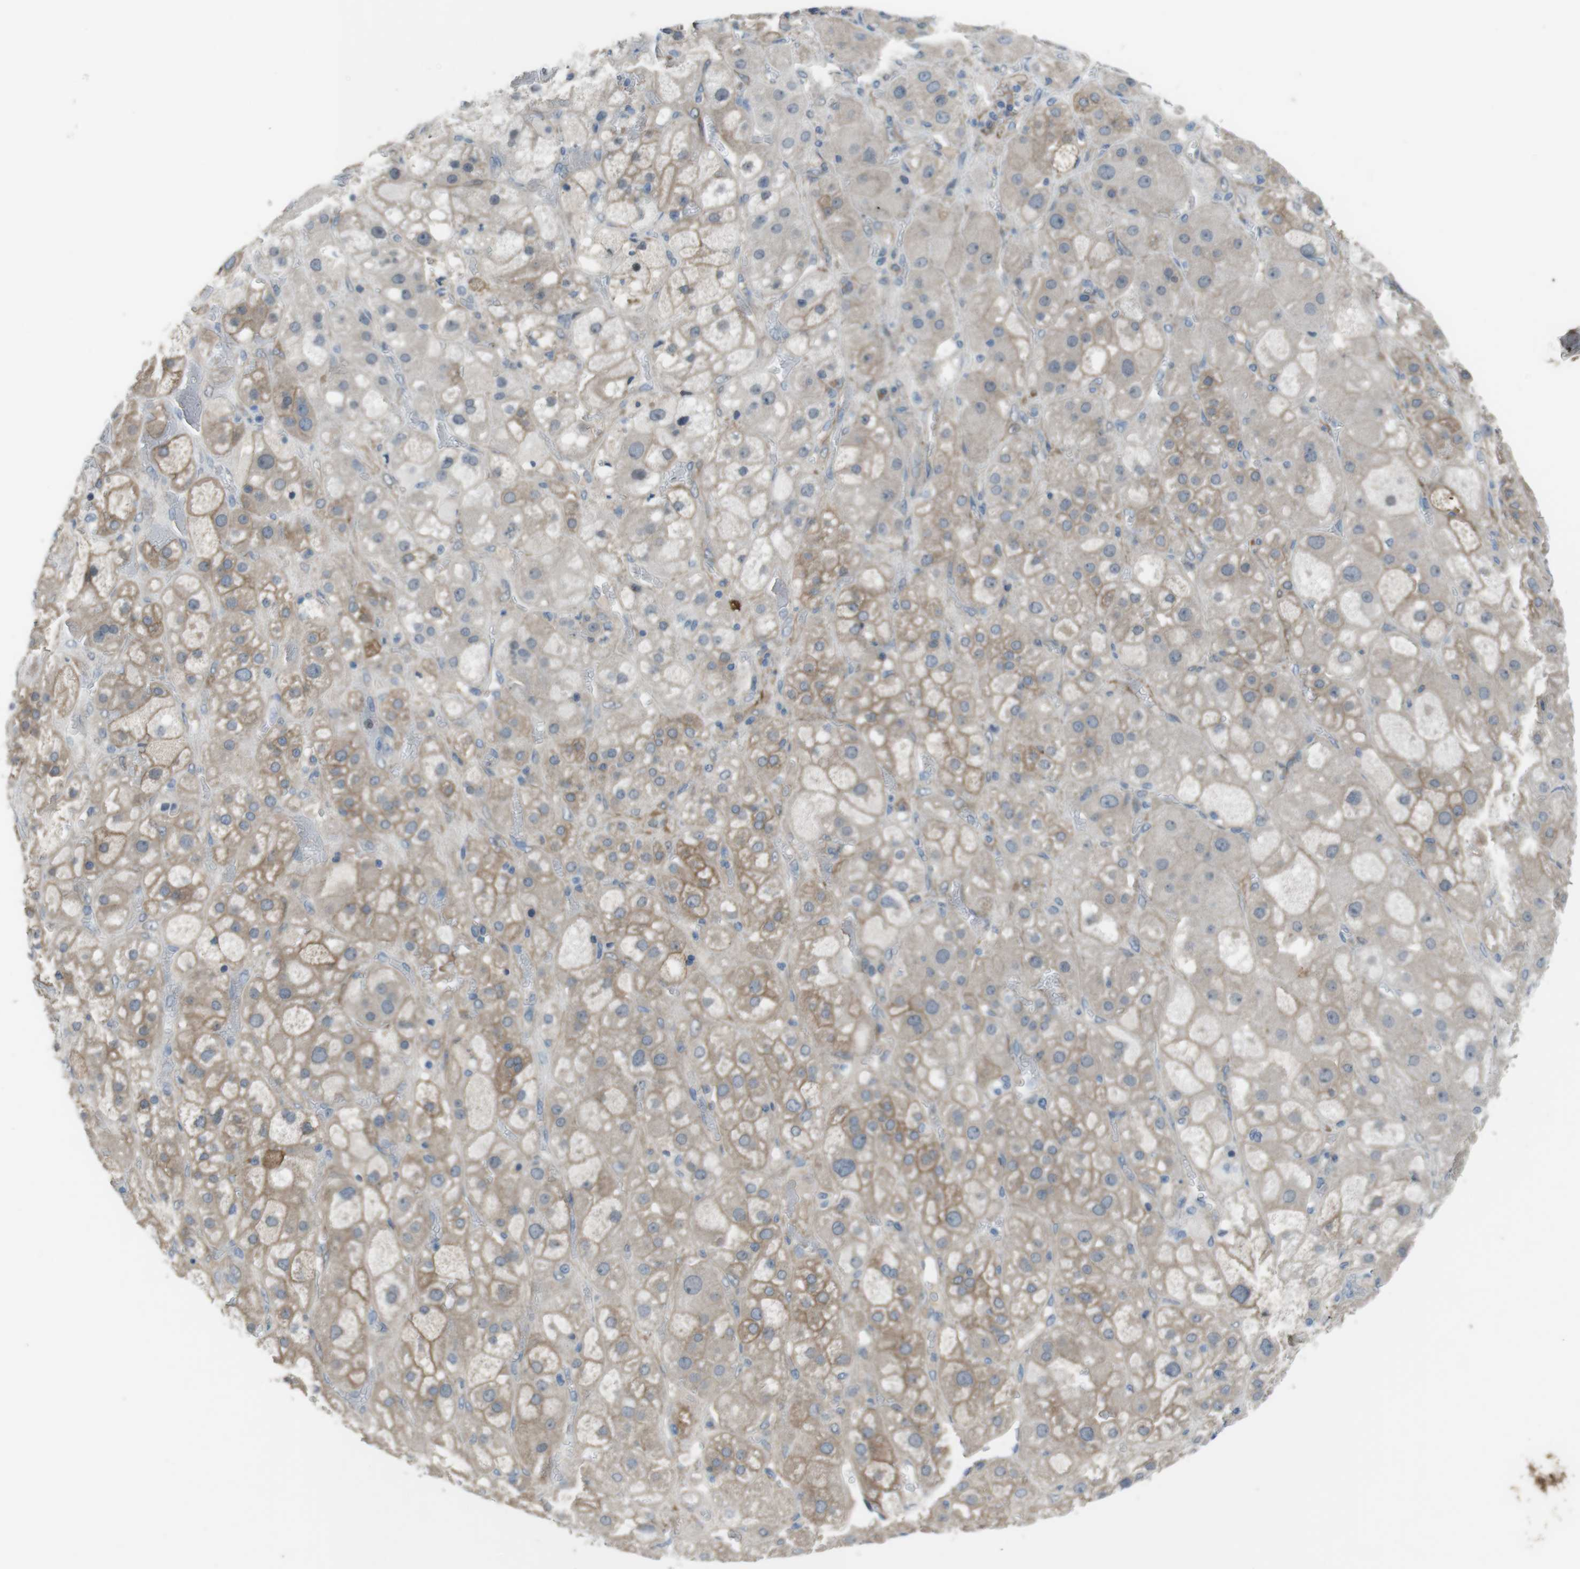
{"staining": {"intensity": "strong", "quantity": "25%-75%", "location": "cytoplasmic/membranous"}, "tissue": "adrenal gland", "cell_type": "Glandular cells", "image_type": "normal", "snomed": [{"axis": "morphology", "description": "Normal tissue, NOS"}, {"axis": "topography", "description": "Adrenal gland"}], "caption": "Normal adrenal gland was stained to show a protein in brown. There is high levels of strong cytoplasmic/membranous staining in about 25%-75% of glandular cells. (brown staining indicates protein expression, while blue staining denotes nuclei).", "gene": "ANK2", "patient": {"sex": "female", "age": 47}}